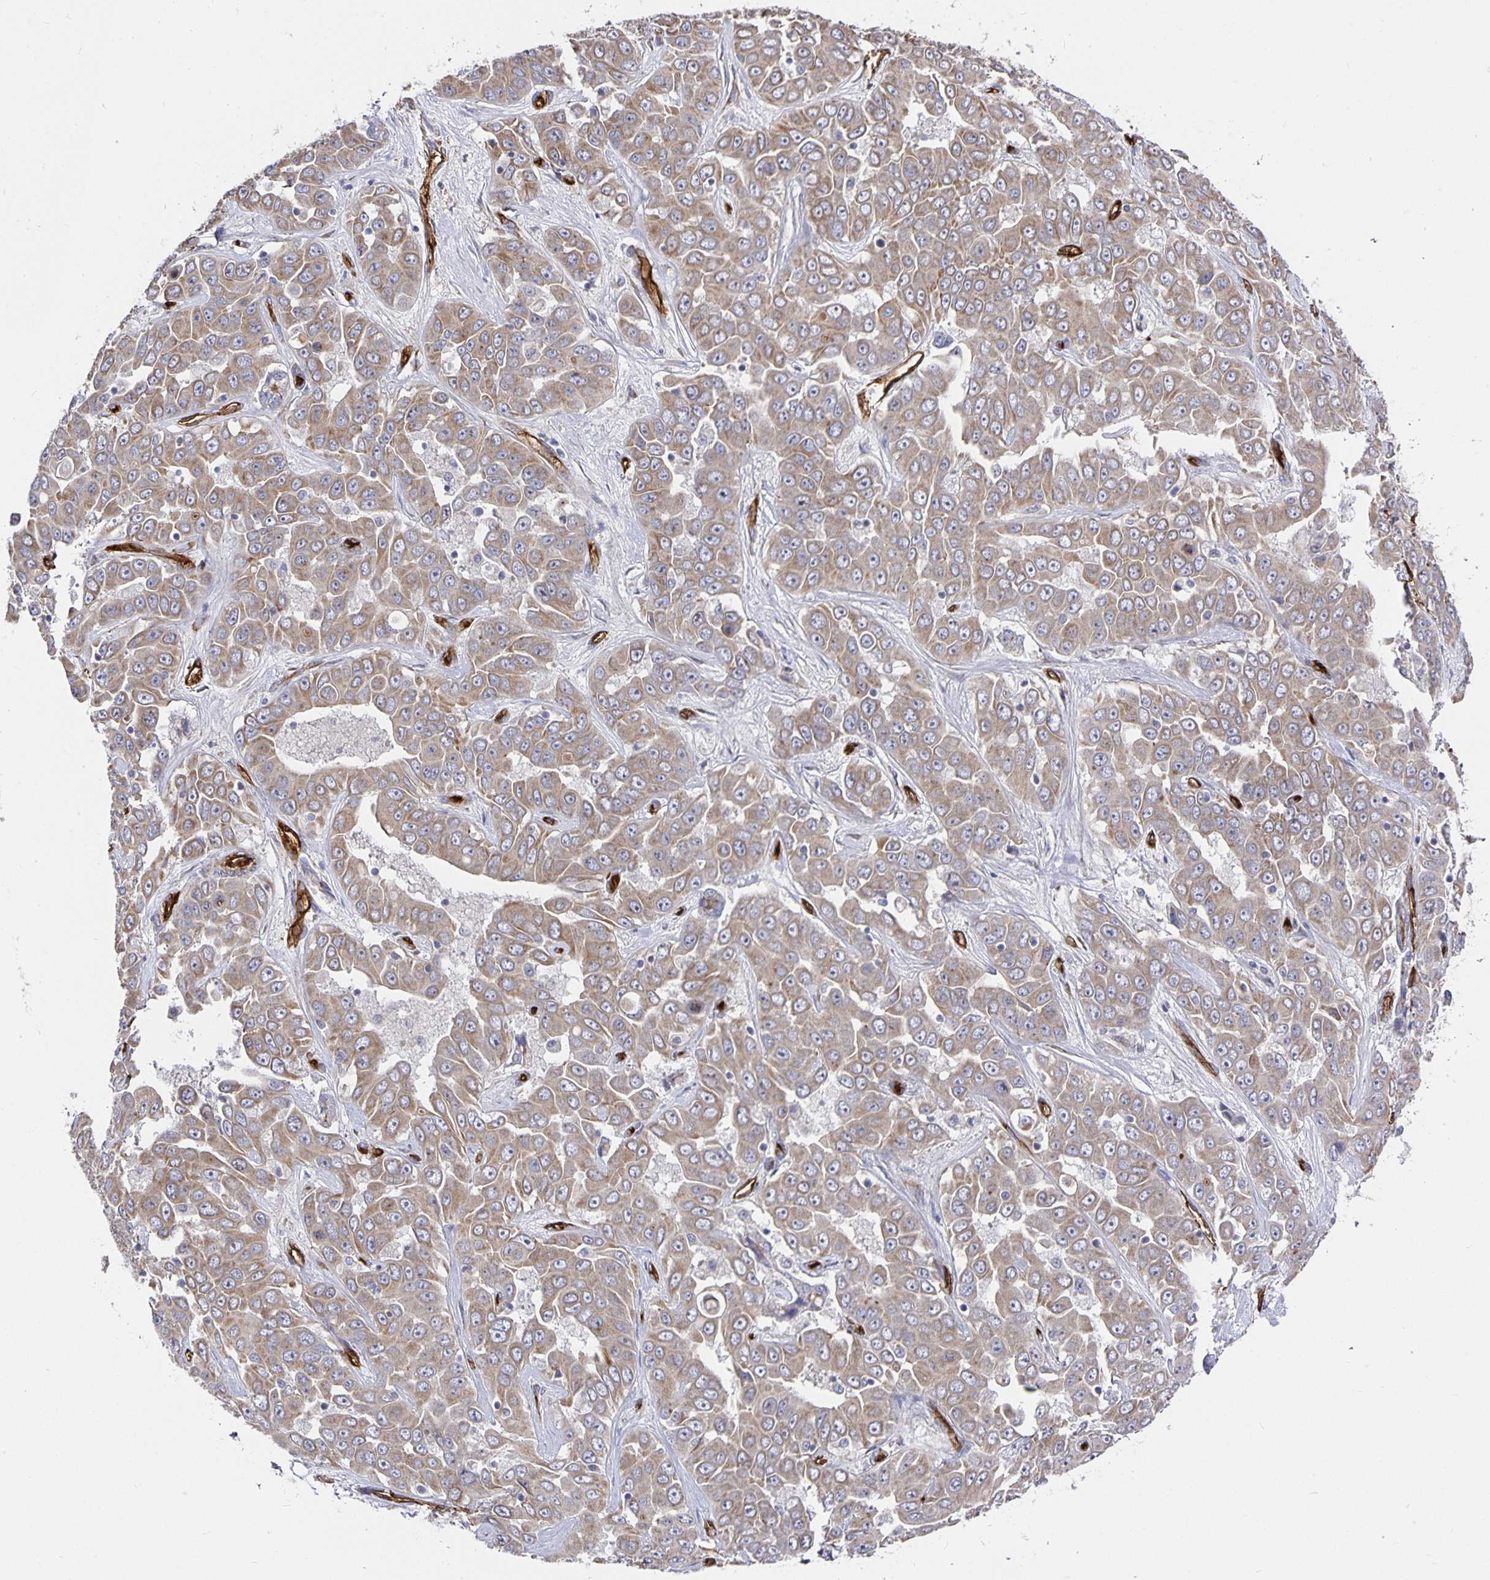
{"staining": {"intensity": "weak", "quantity": ">75%", "location": "cytoplasmic/membranous"}, "tissue": "liver cancer", "cell_type": "Tumor cells", "image_type": "cancer", "snomed": [{"axis": "morphology", "description": "Cholangiocarcinoma"}, {"axis": "topography", "description": "Liver"}], "caption": "This histopathology image demonstrates immunohistochemistry (IHC) staining of human cholangiocarcinoma (liver), with low weak cytoplasmic/membranous expression in about >75% of tumor cells.", "gene": "PODXL", "patient": {"sex": "female", "age": 52}}